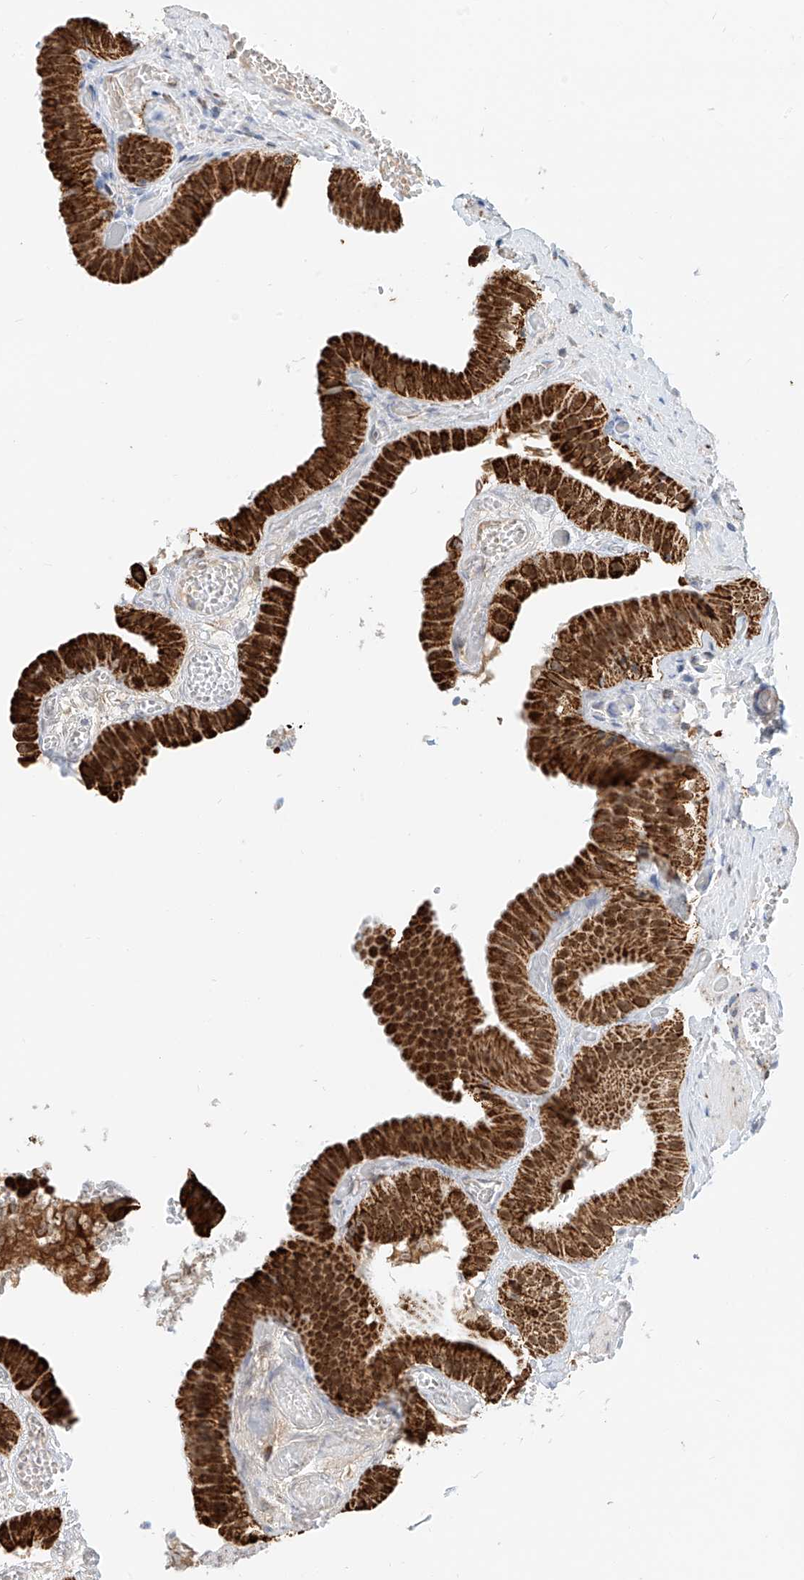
{"staining": {"intensity": "strong", "quantity": ">75%", "location": "cytoplasmic/membranous"}, "tissue": "gallbladder", "cell_type": "Glandular cells", "image_type": "normal", "snomed": [{"axis": "morphology", "description": "Normal tissue, NOS"}, {"axis": "topography", "description": "Gallbladder"}], "caption": "There is high levels of strong cytoplasmic/membranous expression in glandular cells of benign gallbladder, as demonstrated by immunohistochemical staining (brown color).", "gene": "PPA2", "patient": {"sex": "female", "age": 64}}